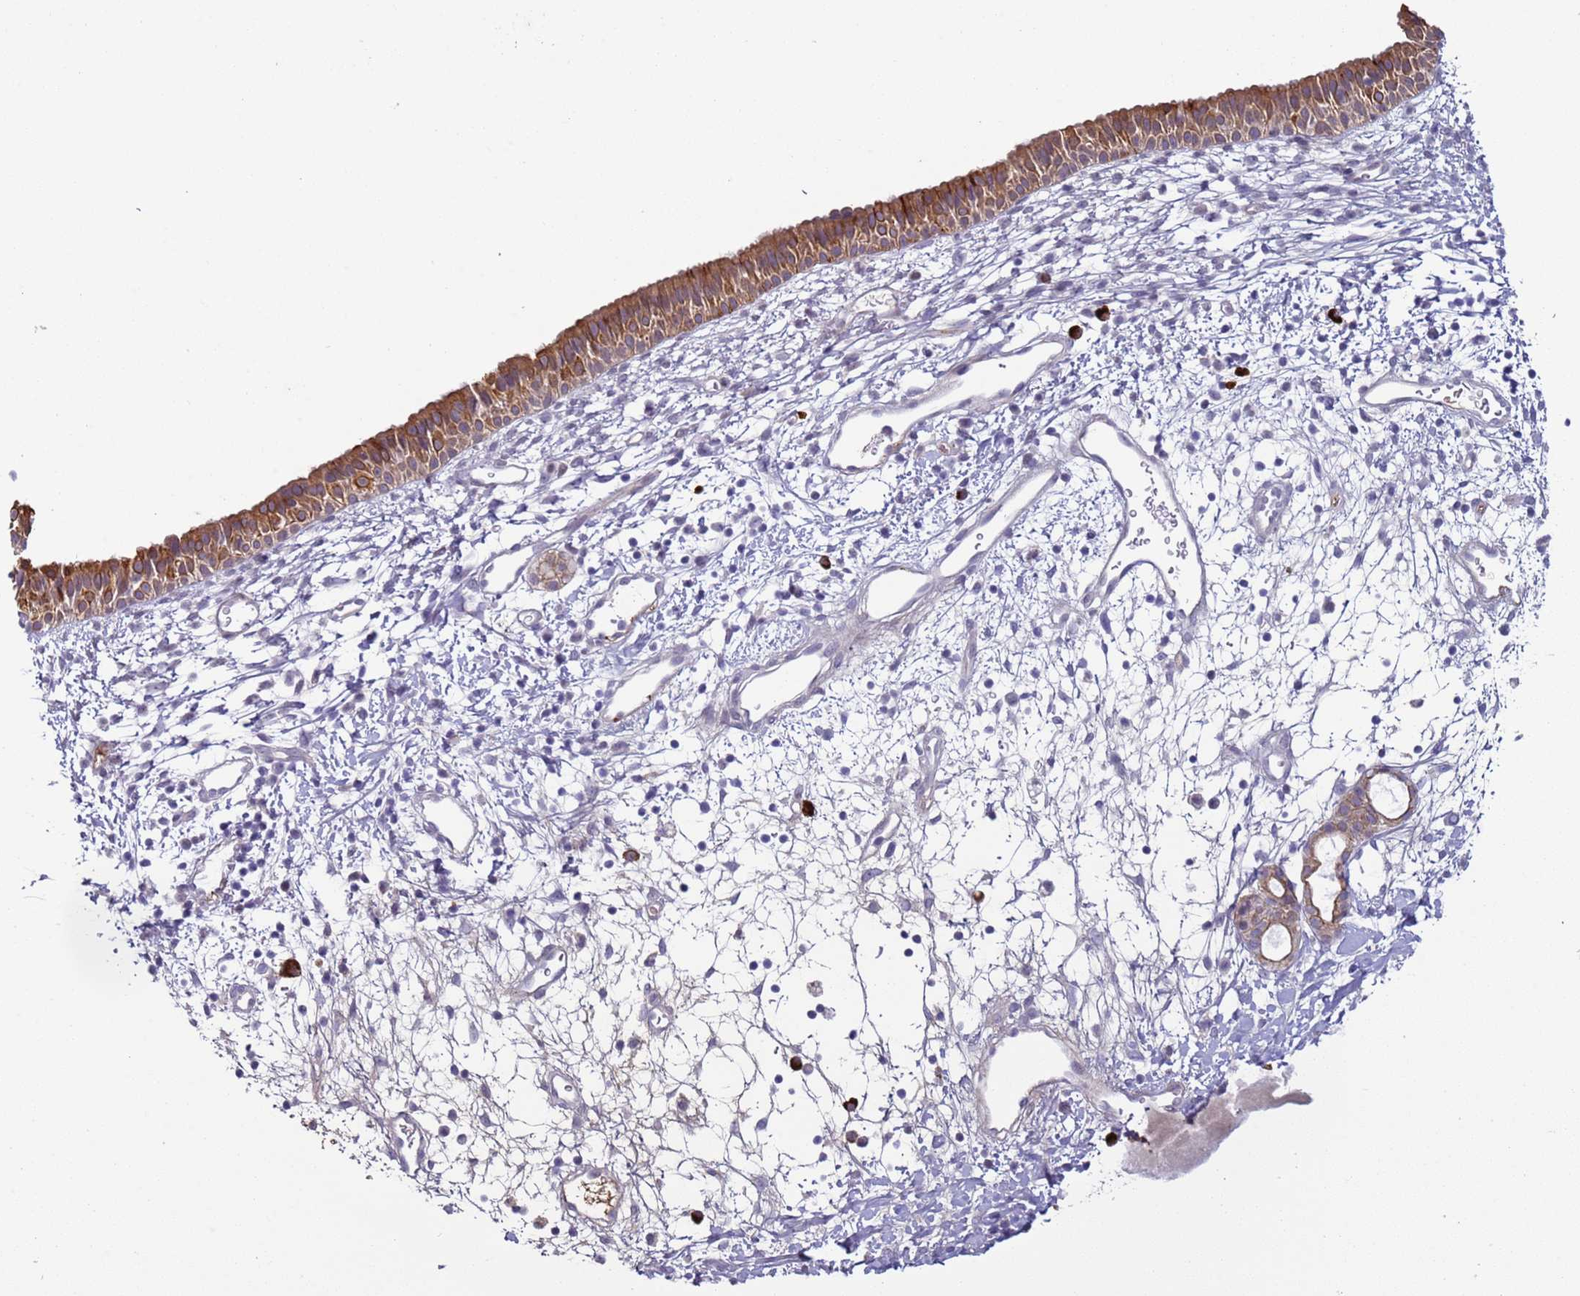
{"staining": {"intensity": "moderate", "quantity": ">75%", "location": "cytoplasmic/membranous"}, "tissue": "nasopharynx", "cell_type": "Respiratory epithelial cells", "image_type": "normal", "snomed": [{"axis": "morphology", "description": "Normal tissue, NOS"}, {"axis": "topography", "description": "Nasopharynx"}], "caption": "IHC image of unremarkable human nasopharynx stained for a protein (brown), which displays medium levels of moderate cytoplasmic/membranous positivity in approximately >75% of respiratory epithelial cells.", "gene": "NPAP1", "patient": {"sex": "male", "age": 22}}